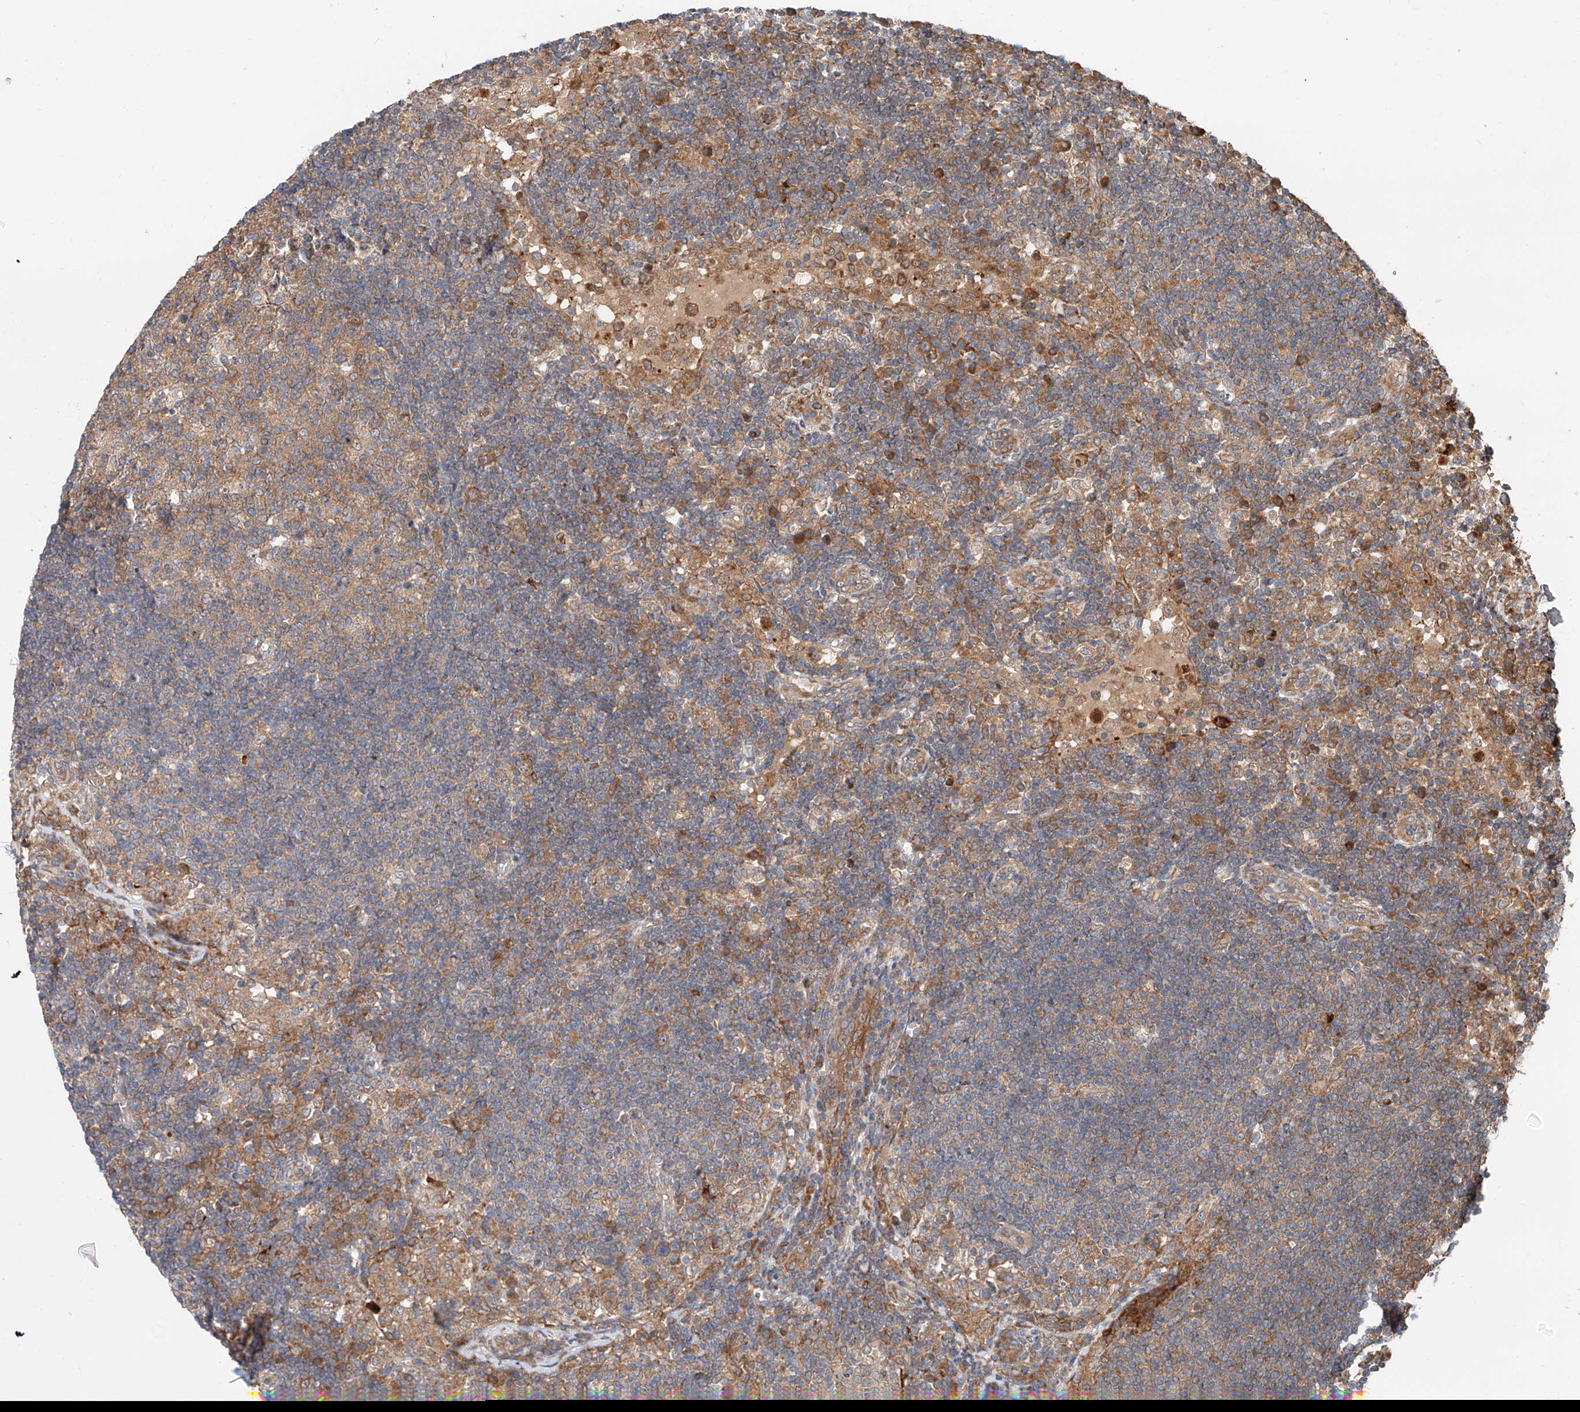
{"staining": {"intensity": "moderate", "quantity": ">75%", "location": "cytoplasmic/membranous"}, "tissue": "lymph node", "cell_type": "Germinal center cells", "image_type": "normal", "snomed": [{"axis": "morphology", "description": "Normal tissue, NOS"}, {"axis": "topography", "description": "Lymph node"}], "caption": "Moderate cytoplasmic/membranous expression is appreciated in about >75% of germinal center cells in benign lymph node. Nuclei are stained in blue.", "gene": "RUSC1", "patient": {"sex": "female", "age": 53}}